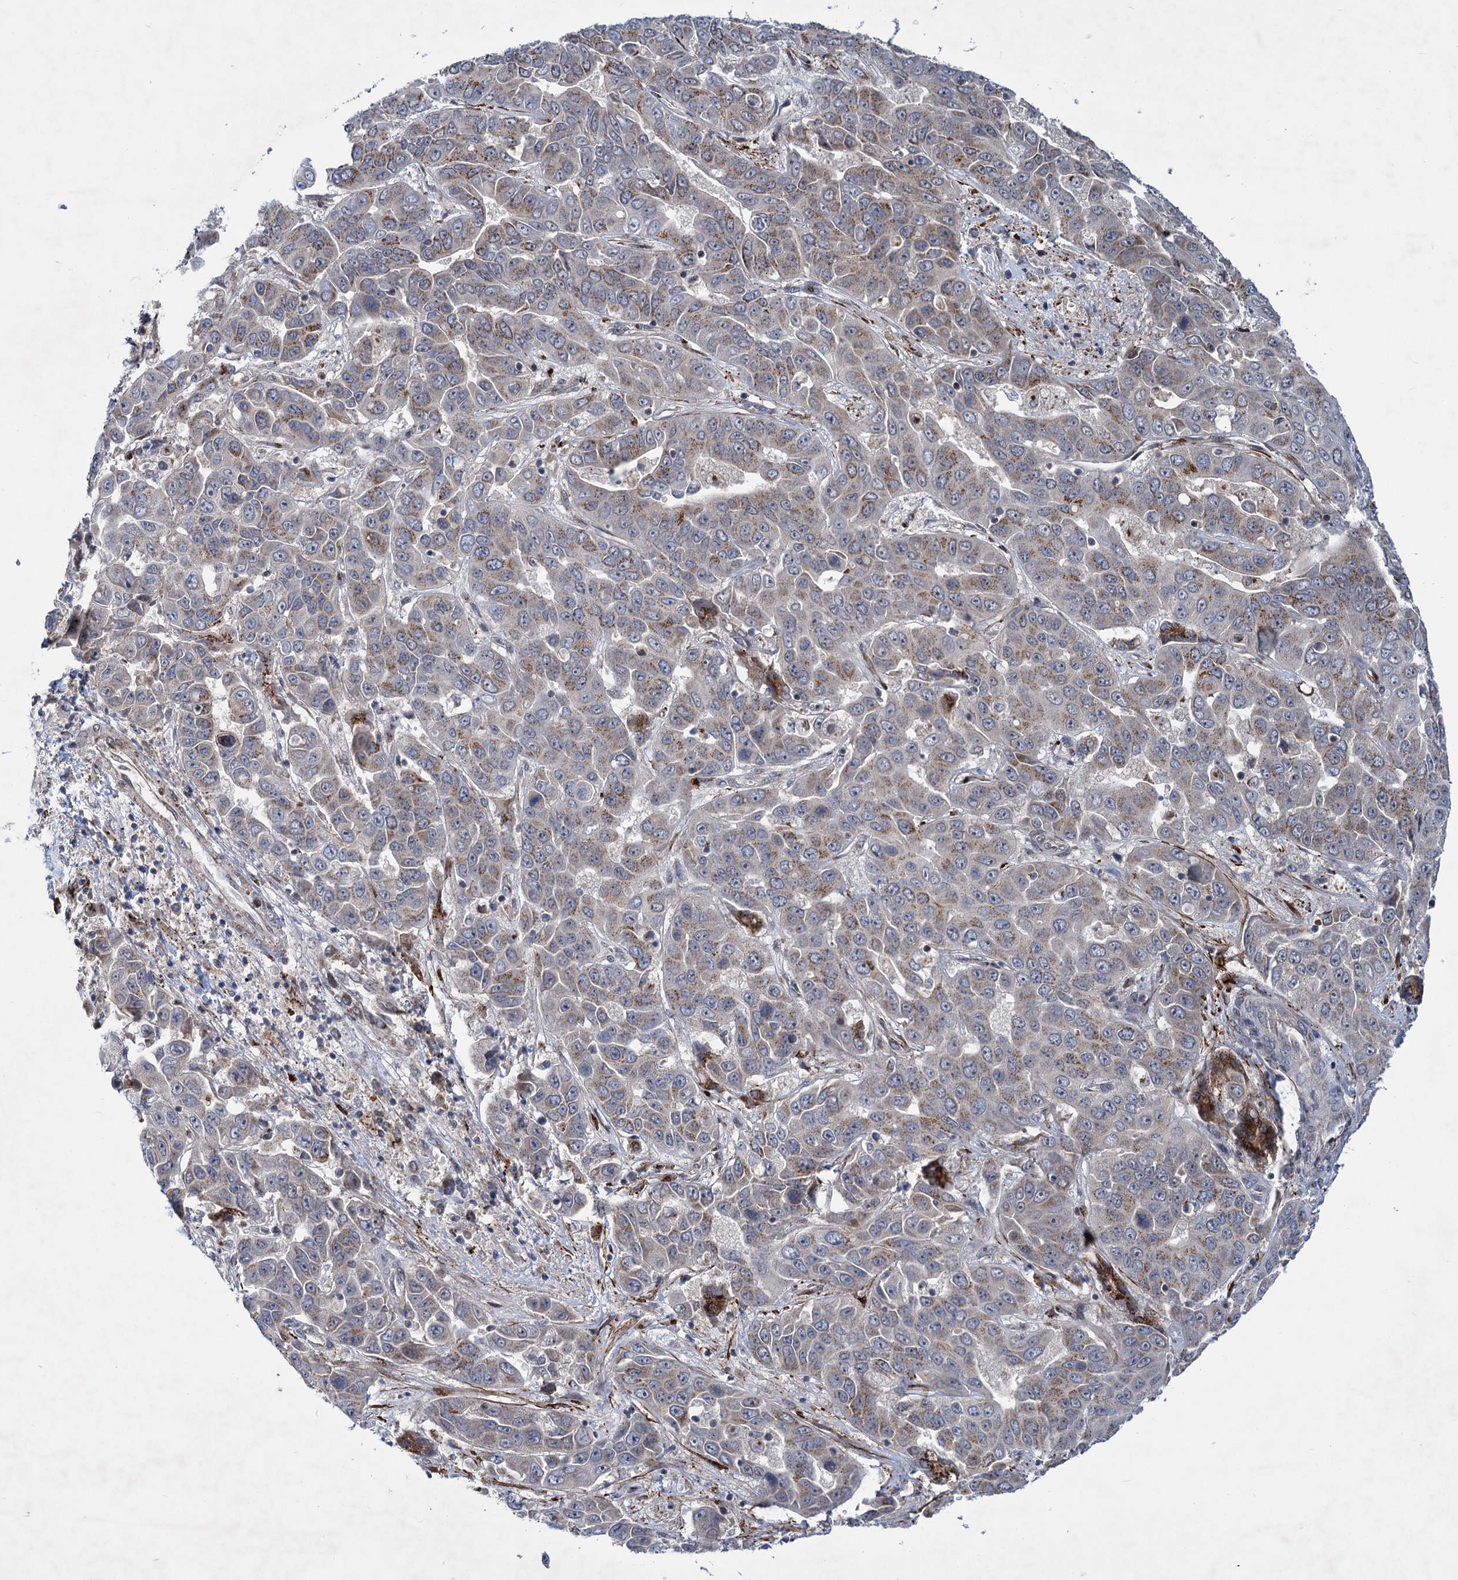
{"staining": {"intensity": "moderate", "quantity": "25%-75%", "location": "cytoplasmic/membranous"}, "tissue": "liver cancer", "cell_type": "Tumor cells", "image_type": "cancer", "snomed": [{"axis": "morphology", "description": "Cholangiocarcinoma"}, {"axis": "topography", "description": "Liver"}], "caption": "Tumor cells demonstrate medium levels of moderate cytoplasmic/membranous staining in approximately 25%-75% of cells in cholangiocarcinoma (liver). (Stains: DAB (3,3'-diaminobenzidine) in brown, nuclei in blue, Microscopy: brightfield microscopy at high magnification).", "gene": "ELP4", "patient": {"sex": "female", "age": 52}}